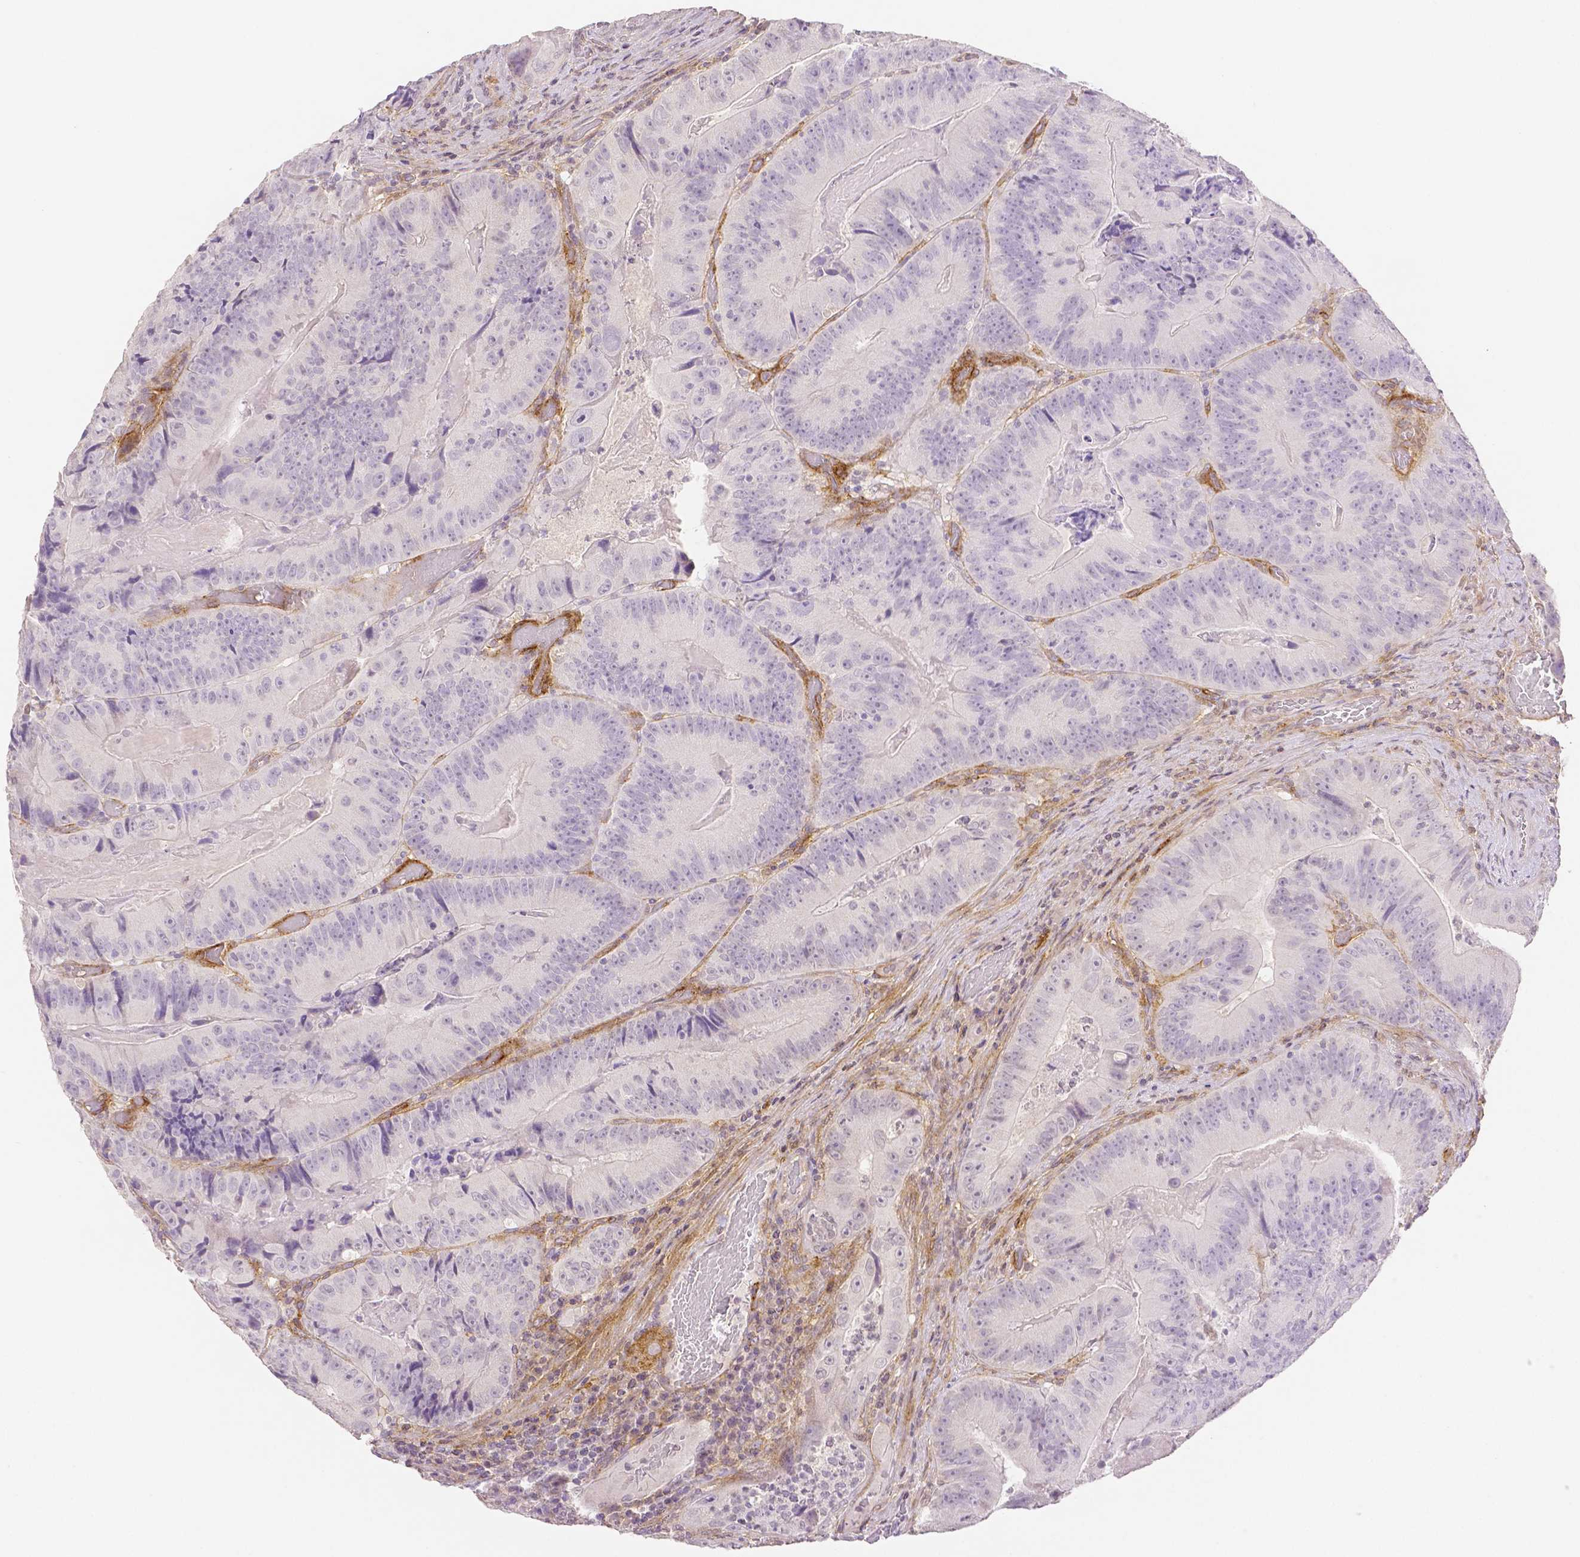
{"staining": {"intensity": "negative", "quantity": "none", "location": "none"}, "tissue": "colorectal cancer", "cell_type": "Tumor cells", "image_type": "cancer", "snomed": [{"axis": "morphology", "description": "Adenocarcinoma, NOS"}, {"axis": "topography", "description": "Colon"}], "caption": "Histopathology image shows no protein positivity in tumor cells of colorectal adenocarcinoma tissue.", "gene": "THY1", "patient": {"sex": "female", "age": 86}}